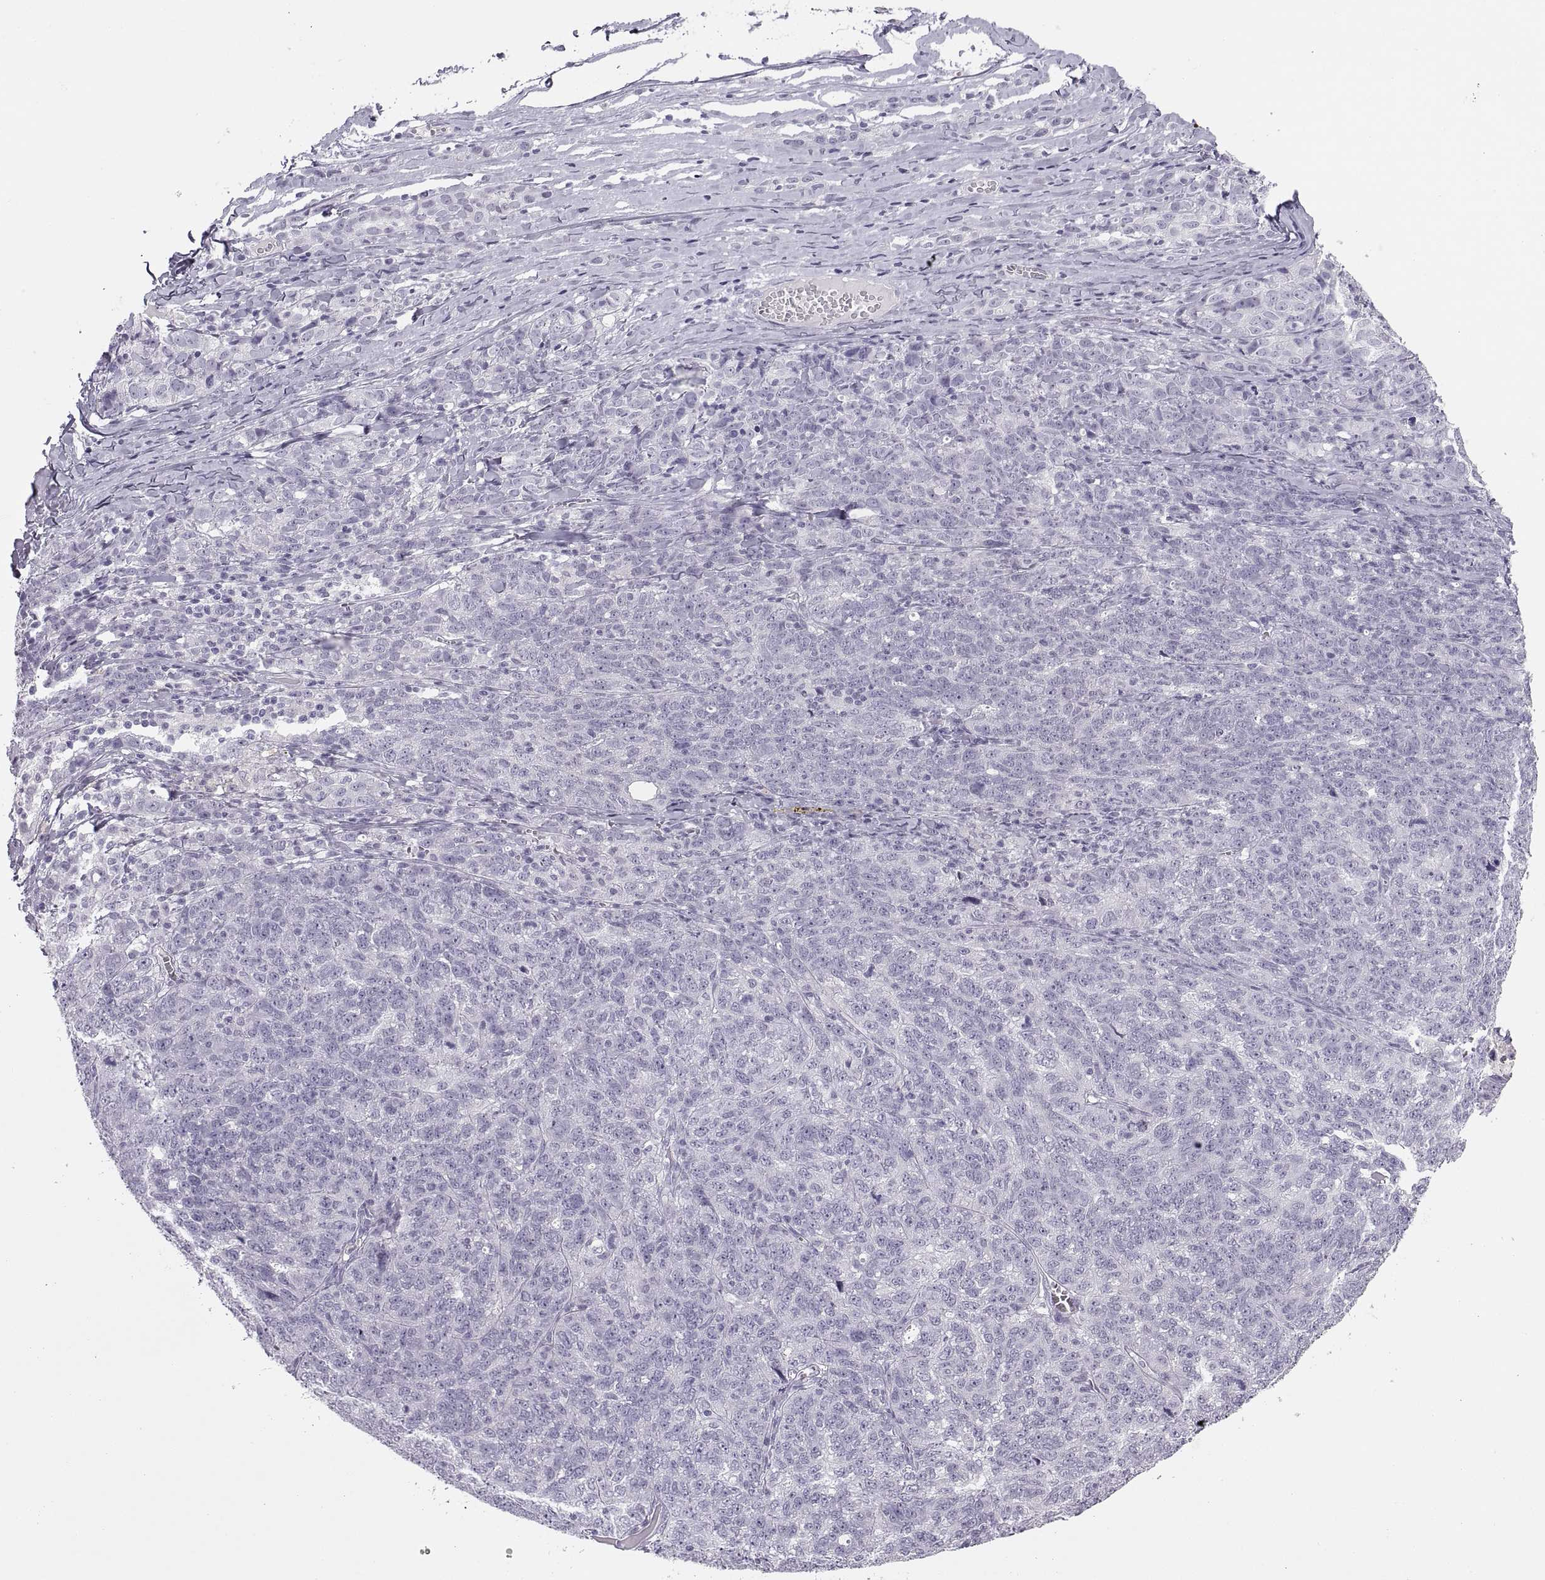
{"staining": {"intensity": "negative", "quantity": "none", "location": "none"}, "tissue": "ovarian cancer", "cell_type": "Tumor cells", "image_type": "cancer", "snomed": [{"axis": "morphology", "description": "Cystadenocarcinoma, serous, NOS"}, {"axis": "topography", "description": "Ovary"}], "caption": "Immunohistochemical staining of human serous cystadenocarcinoma (ovarian) shows no significant positivity in tumor cells.", "gene": "C3orf22", "patient": {"sex": "female", "age": 71}}